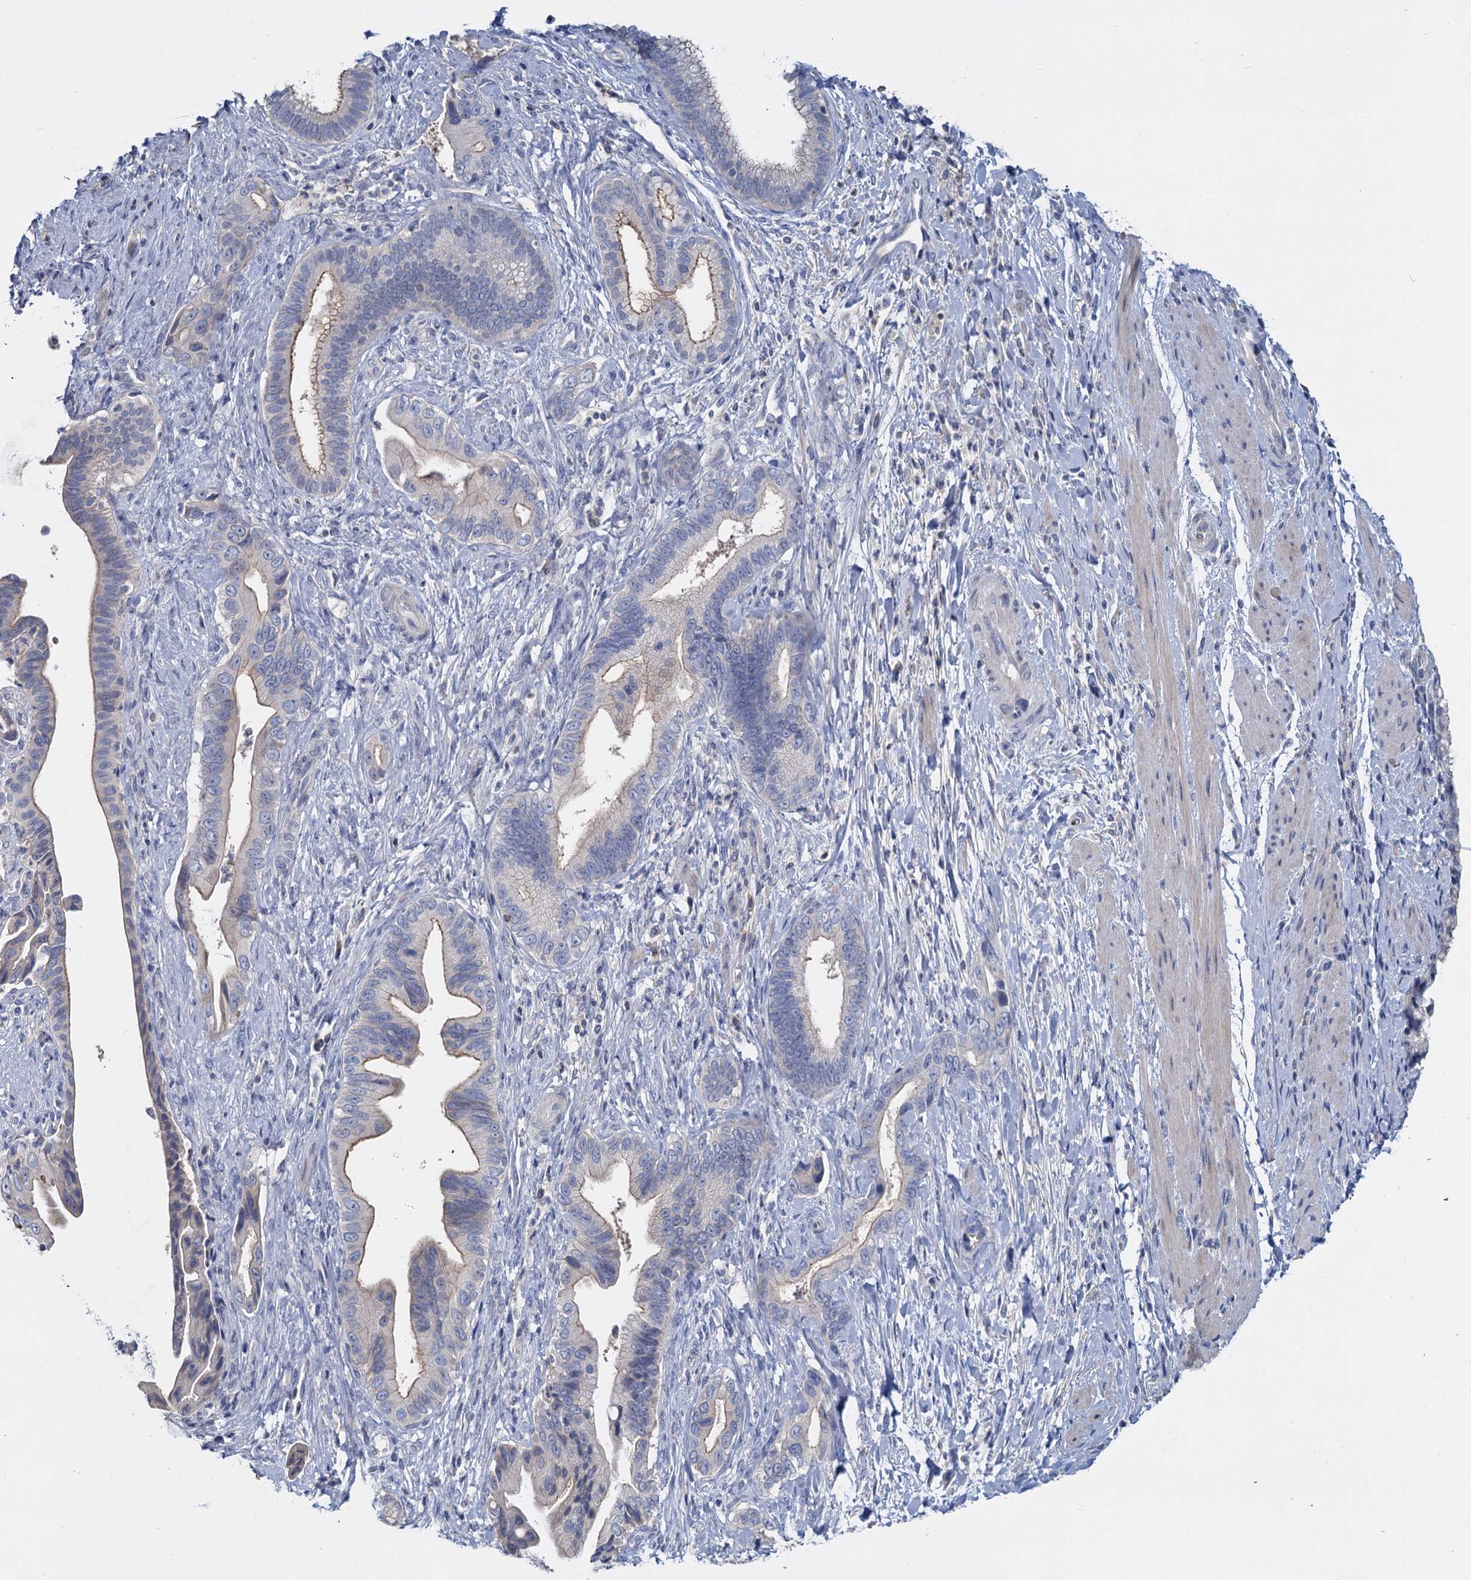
{"staining": {"intensity": "weak", "quantity": "<25%", "location": "cytoplasmic/membranous"}, "tissue": "pancreatic cancer", "cell_type": "Tumor cells", "image_type": "cancer", "snomed": [{"axis": "morphology", "description": "Adenocarcinoma, NOS"}, {"axis": "topography", "description": "Pancreas"}], "caption": "Immunohistochemistry (IHC) histopathology image of neoplastic tissue: pancreatic cancer stained with DAB (3,3'-diaminobenzidine) shows no significant protein staining in tumor cells. (DAB immunohistochemistry, high magnification).", "gene": "ACSM3", "patient": {"sex": "female", "age": 55}}